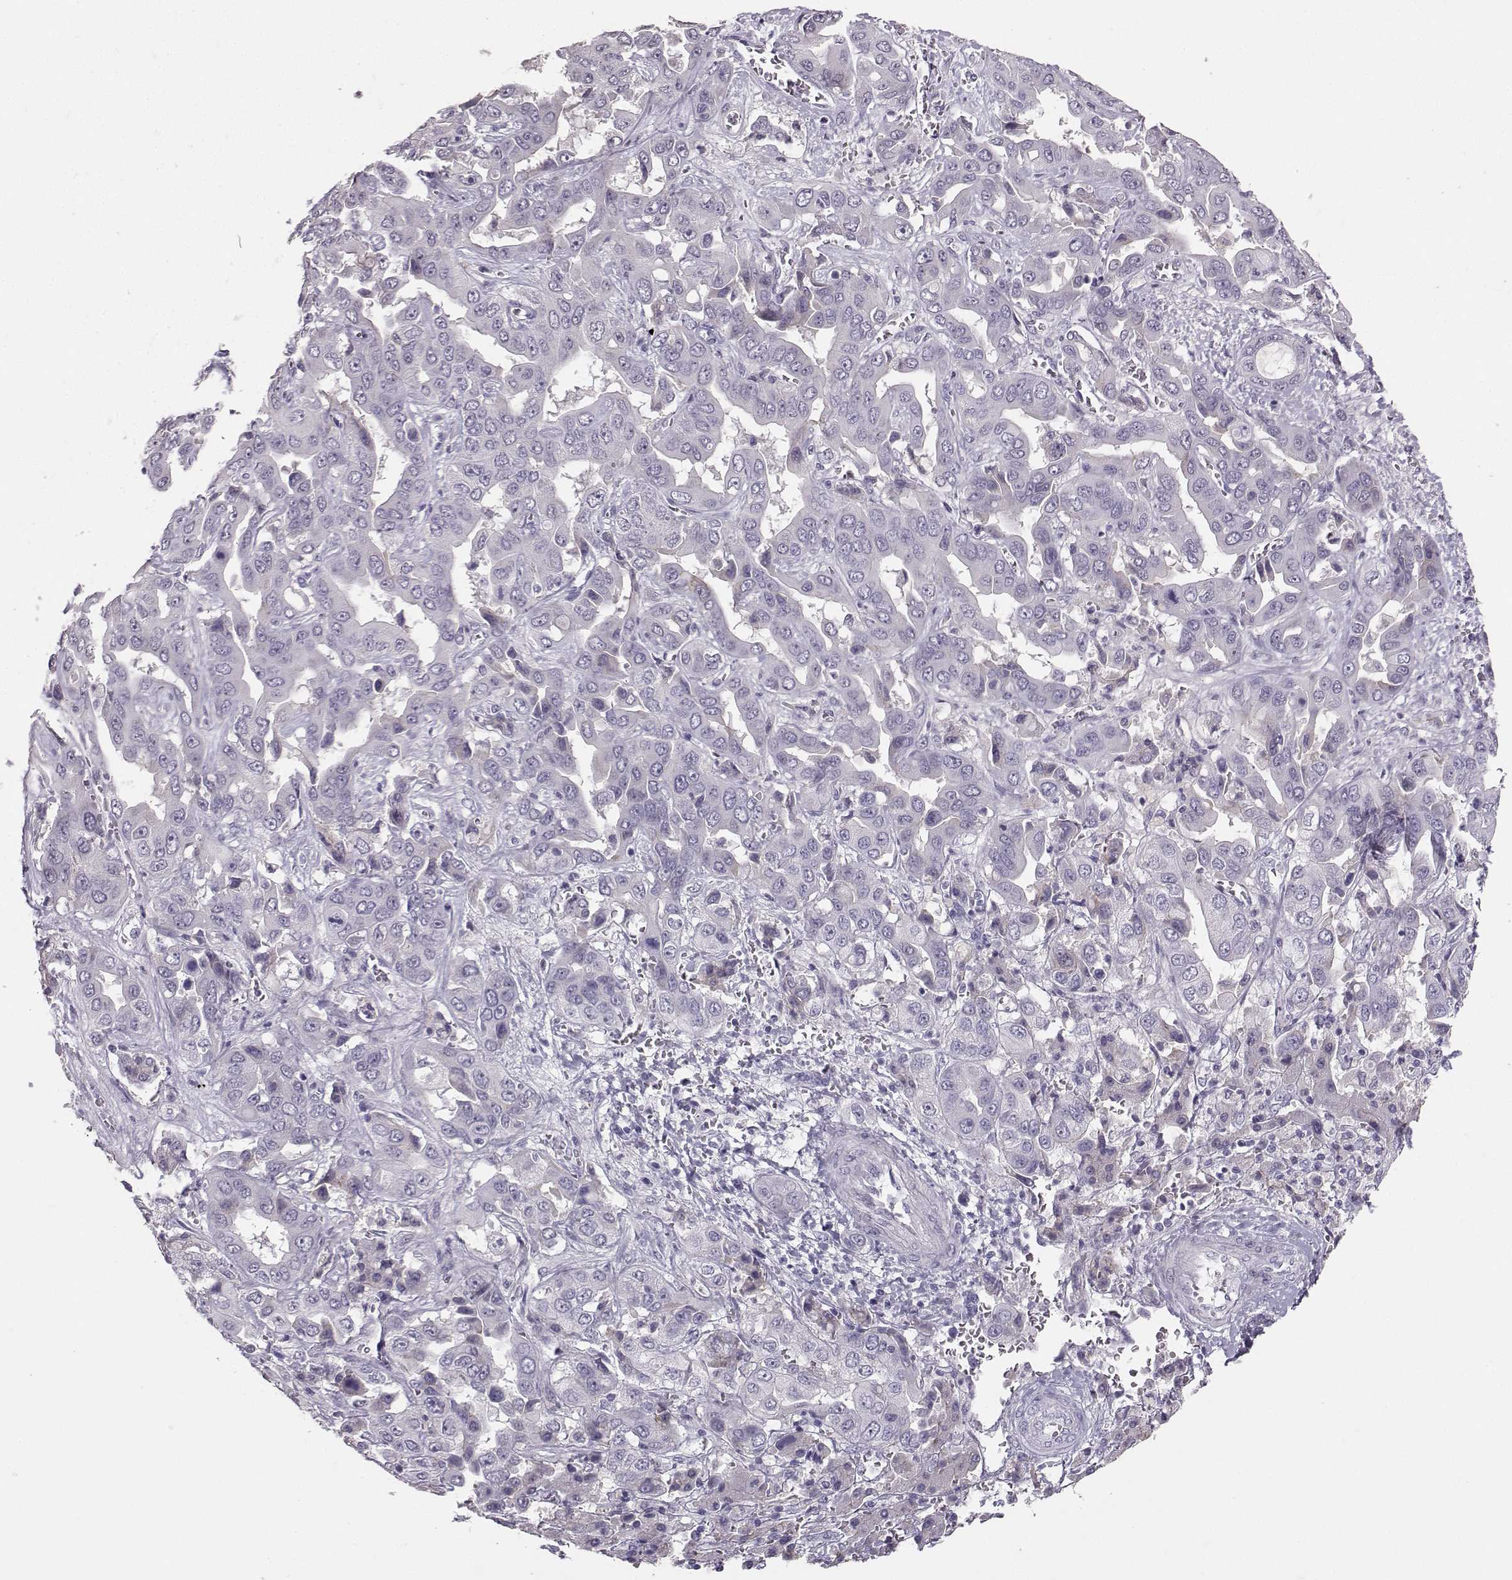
{"staining": {"intensity": "negative", "quantity": "none", "location": "none"}, "tissue": "liver cancer", "cell_type": "Tumor cells", "image_type": "cancer", "snomed": [{"axis": "morphology", "description": "Cholangiocarcinoma"}, {"axis": "topography", "description": "Liver"}], "caption": "DAB immunohistochemical staining of liver cancer shows no significant positivity in tumor cells. (DAB (3,3'-diaminobenzidine) immunohistochemistry visualized using brightfield microscopy, high magnification).", "gene": "PKP2", "patient": {"sex": "female", "age": 52}}